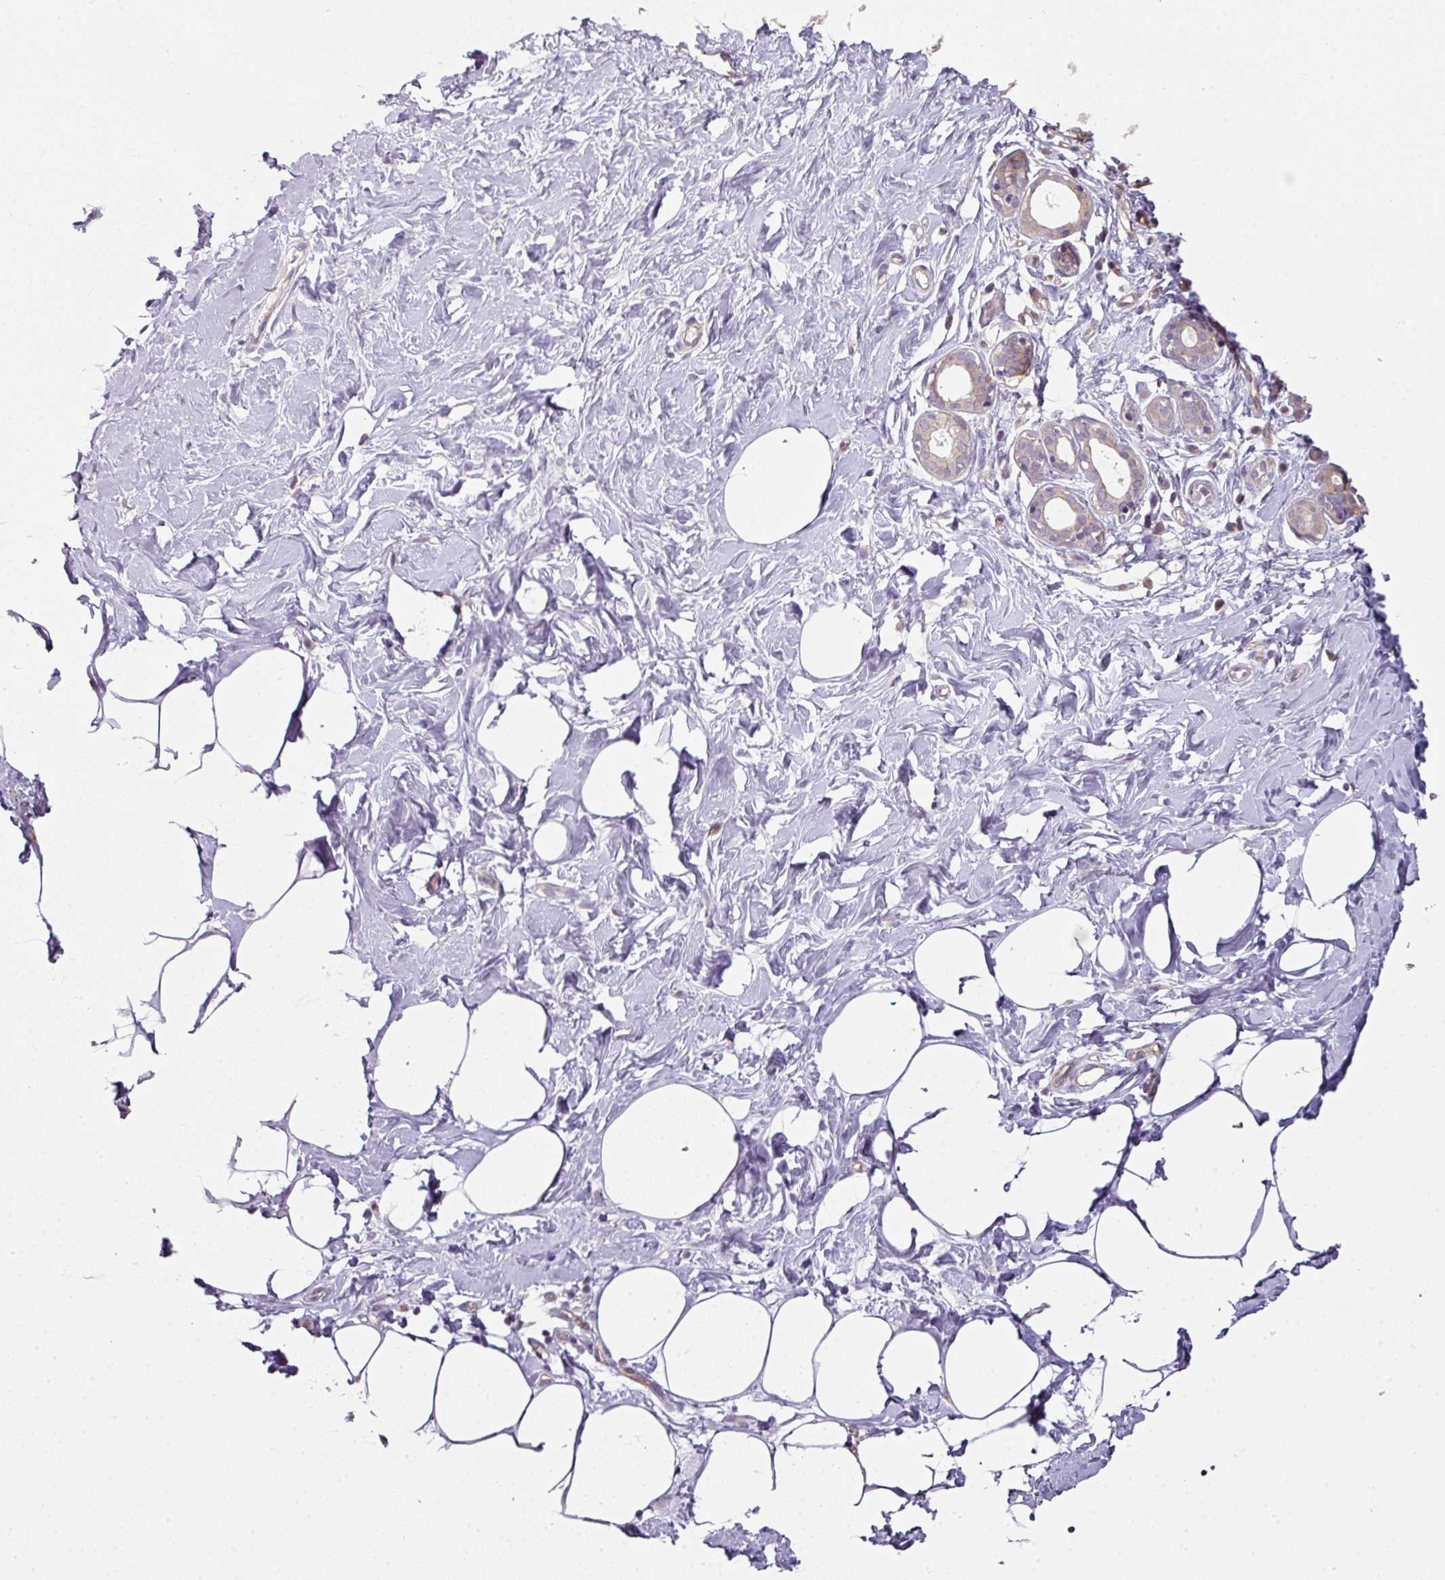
{"staining": {"intensity": "negative", "quantity": "none", "location": "none"}, "tissue": "breast", "cell_type": "Adipocytes", "image_type": "normal", "snomed": [{"axis": "morphology", "description": "Normal tissue, NOS"}, {"axis": "topography", "description": "Breast"}], "caption": "The histopathology image shows no significant positivity in adipocytes of breast.", "gene": "C19orf33", "patient": {"sex": "female", "age": 27}}